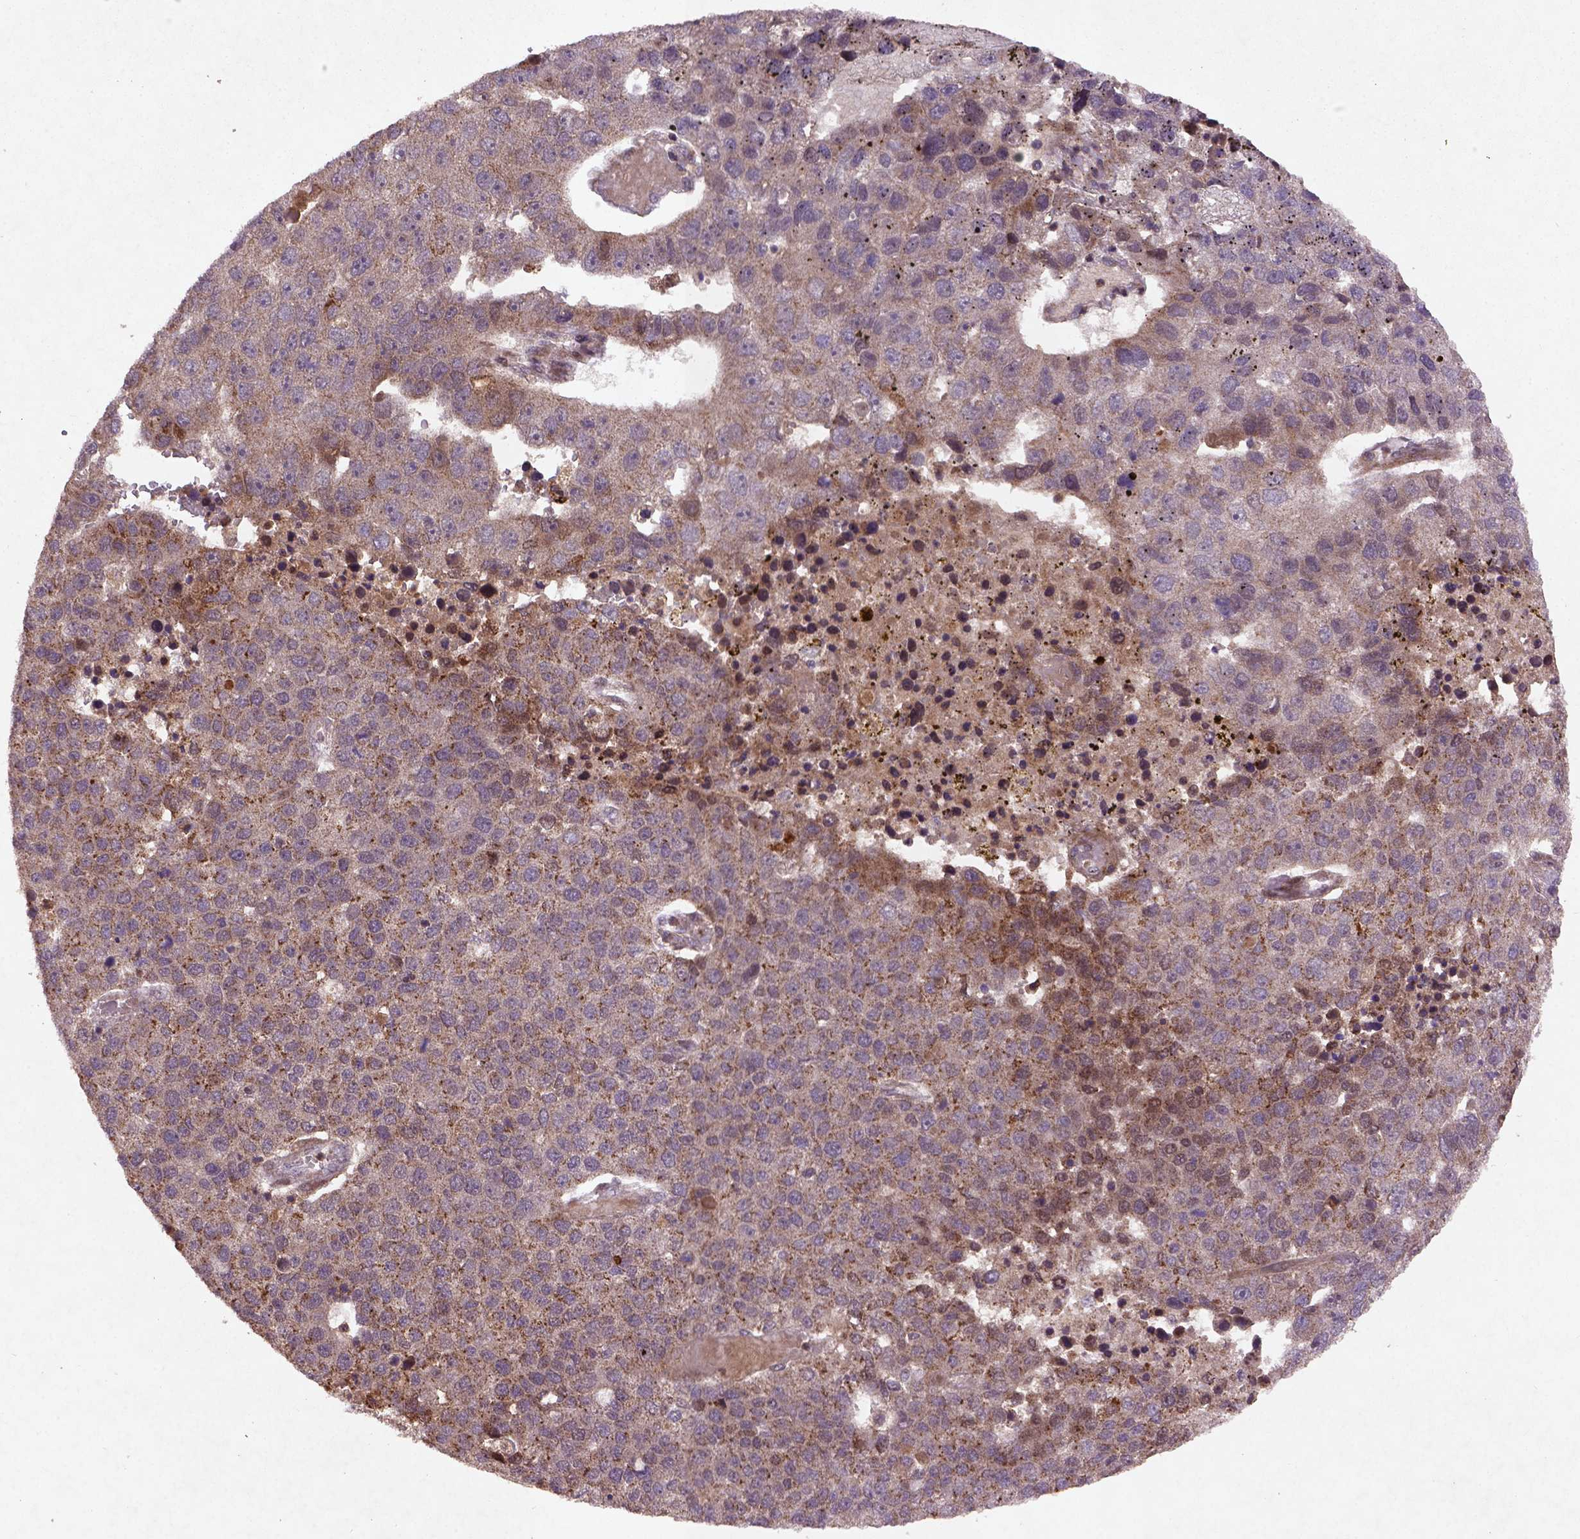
{"staining": {"intensity": "moderate", "quantity": "25%-75%", "location": "cytoplasmic/membranous"}, "tissue": "pancreatic cancer", "cell_type": "Tumor cells", "image_type": "cancer", "snomed": [{"axis": "morphology", "description": "Adenocarcinoma, NOS"}, {"axis": "topography", "description": "Pancreas"}], "caption": "An image of pancreatic cancer (adenocarcinoma) stained for a protein shows moderate cytoplasmic/membranous brown staining in tumor cells. The staining was performed using DAB, with brown indicating positive protein expression. Nuclei are stained blue with hematoxylin.", "gene": "NIPAL2", "patient": {"sex": "female", "age": 61}}